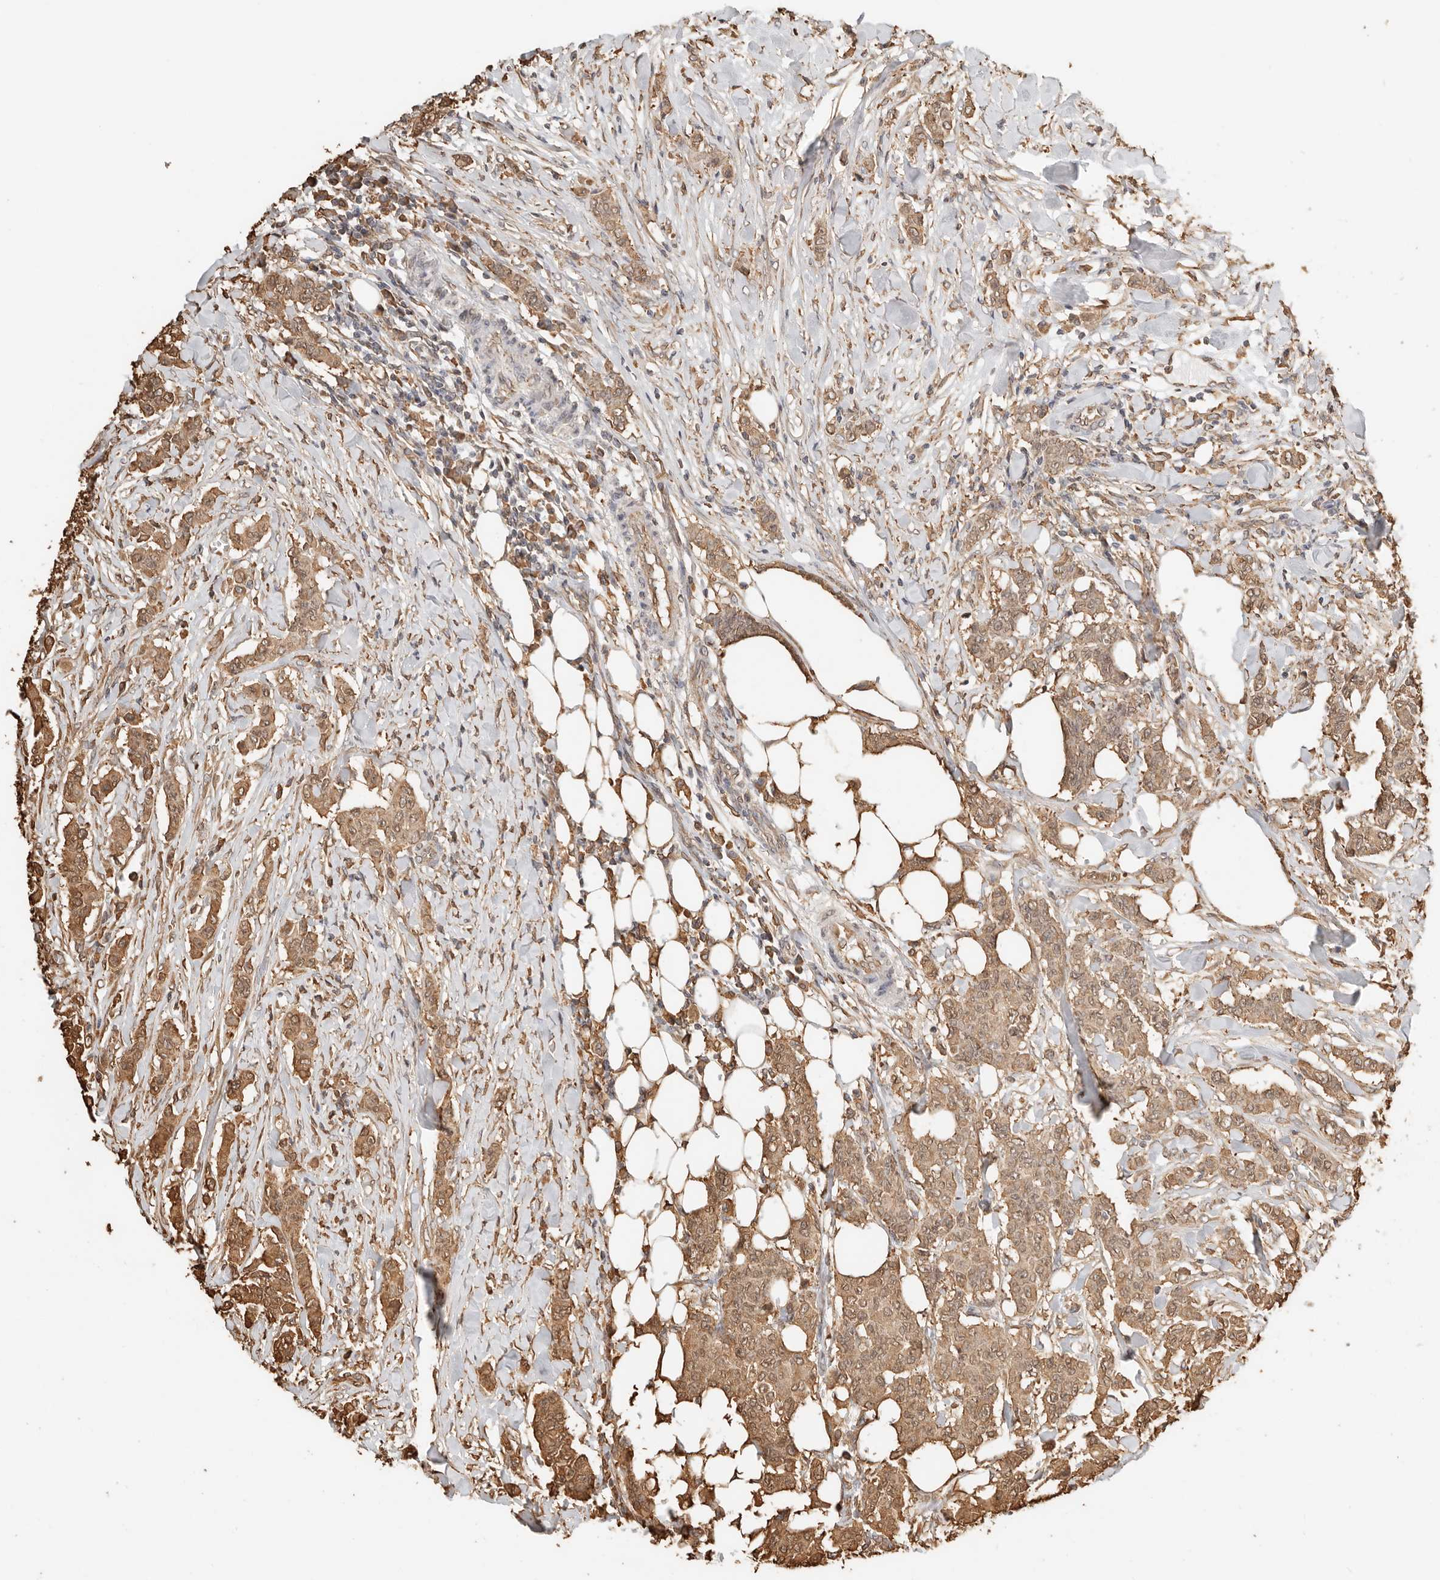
{"staining": {"intensity": "moderate", "quantity": ">75%", "location": "cytoplasmic/membranous,nuclear"}, "tissue": "breast cancer", "cell_type": "Tumor cells", "image_type": "cancer", "snomed": [{"axis": "morphology", "description": "Duct carcinoma"}, {"axis": "topography", "description": "Breast"}], "caption": "A medium amount of moderate cytoplasmic/membranous and nuclear positivity is appreciated in approximately >75% of tumor cells in breast cancer tissue.", "gene": "ARHGEF10L", "patient": {"sex": "female", "age": 40}}